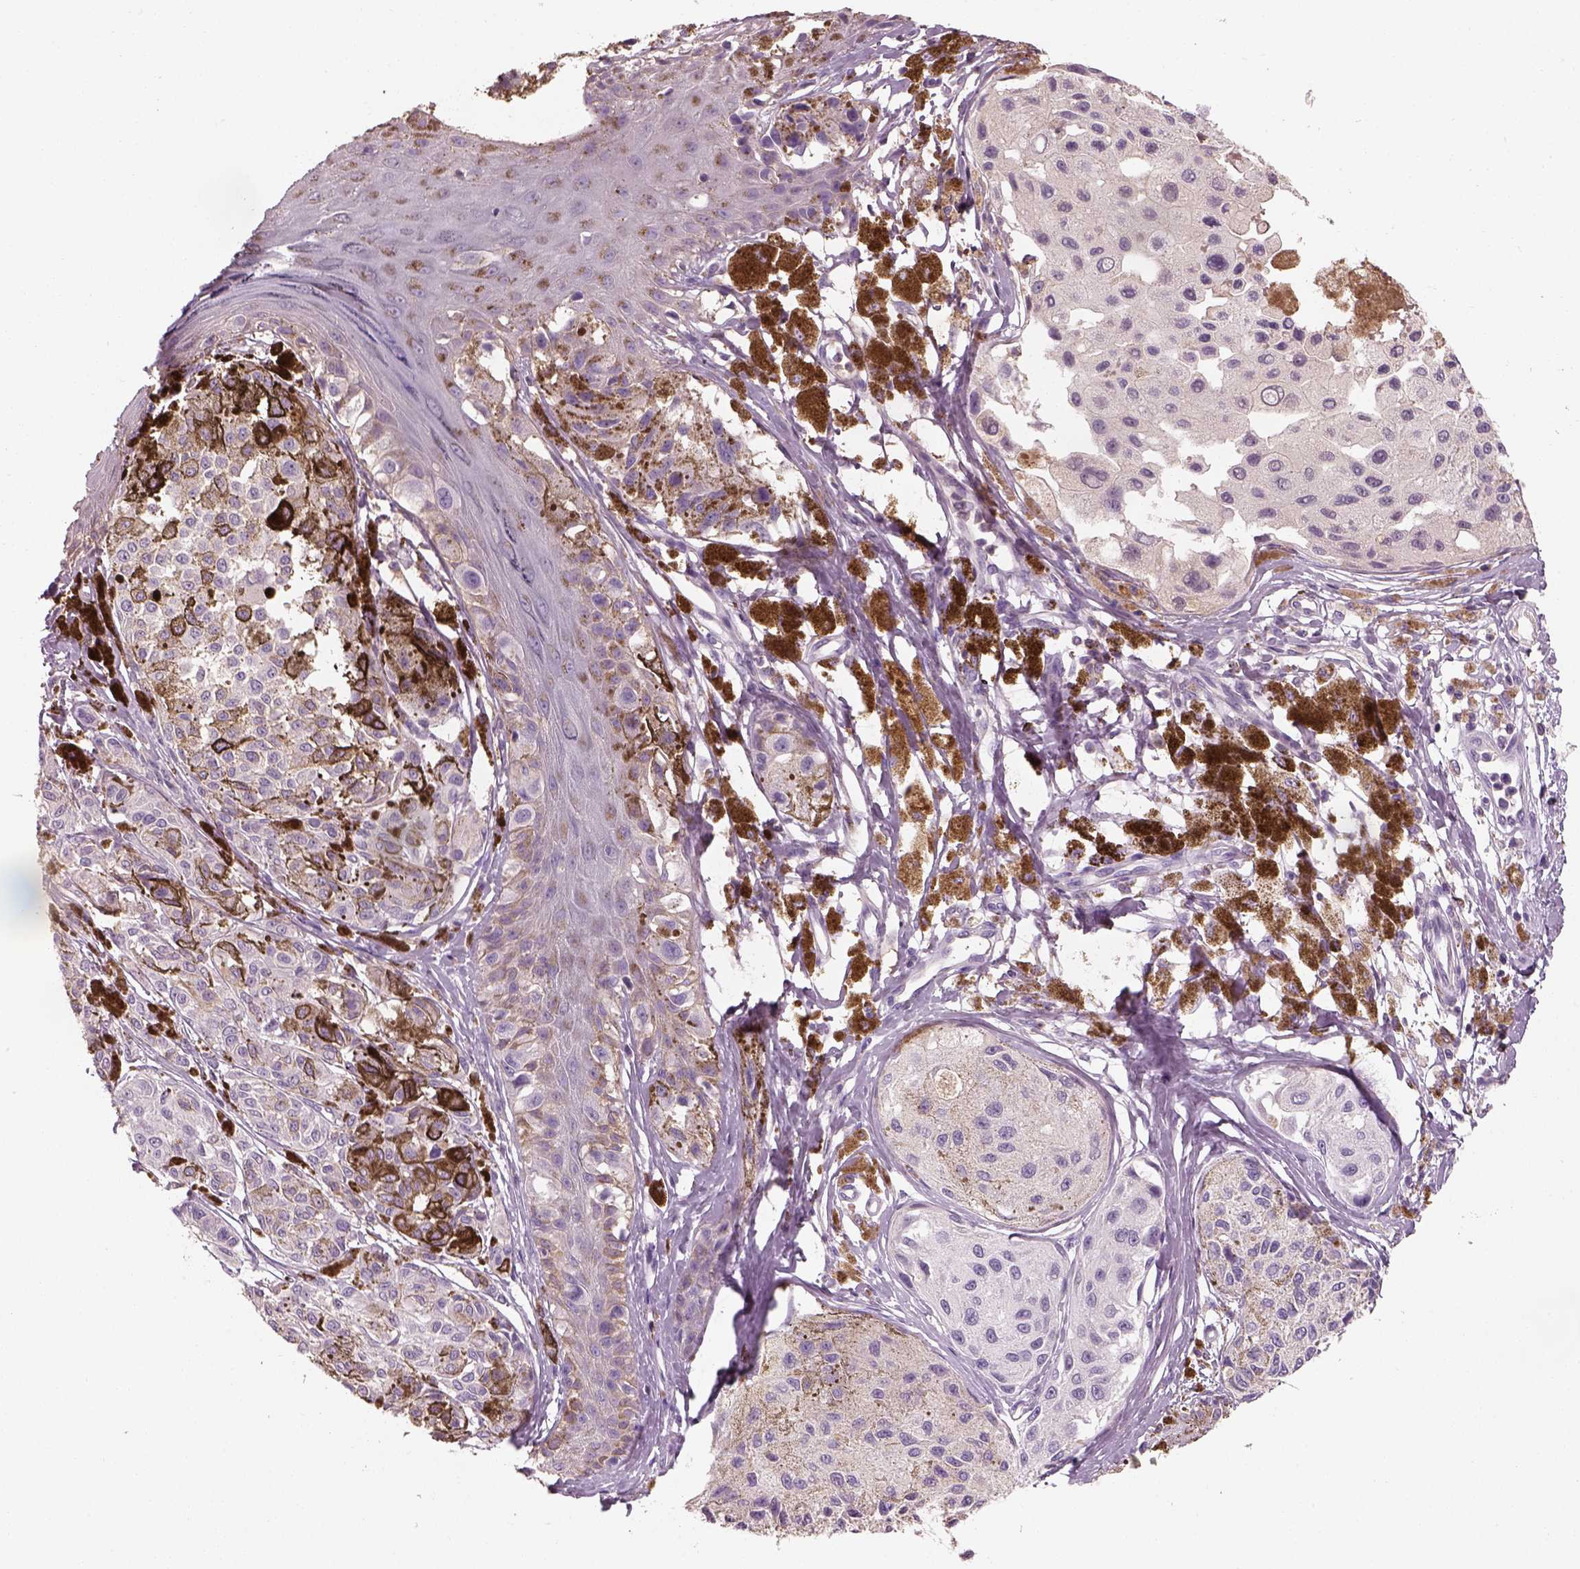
{"staining": {"intensity": "negative", "quantity": "none", "location": "none"}, "tissue": "melanoma", "cell_type": "Tumor cells", "image_type": "cancer", "snomed": [{"axis": "morphology", "description": "Malignant melanoma, NOS"}, {"axis": "topography", "description": "Skin"}], "caption": "DAB (3,3'-diaminobenzidine) immunohistochemical staining of human malignant melanoma shows no significant expression in tumor cells.", "gene": "OTUD6A", "patient": {"sex": "female", "age": 38}}